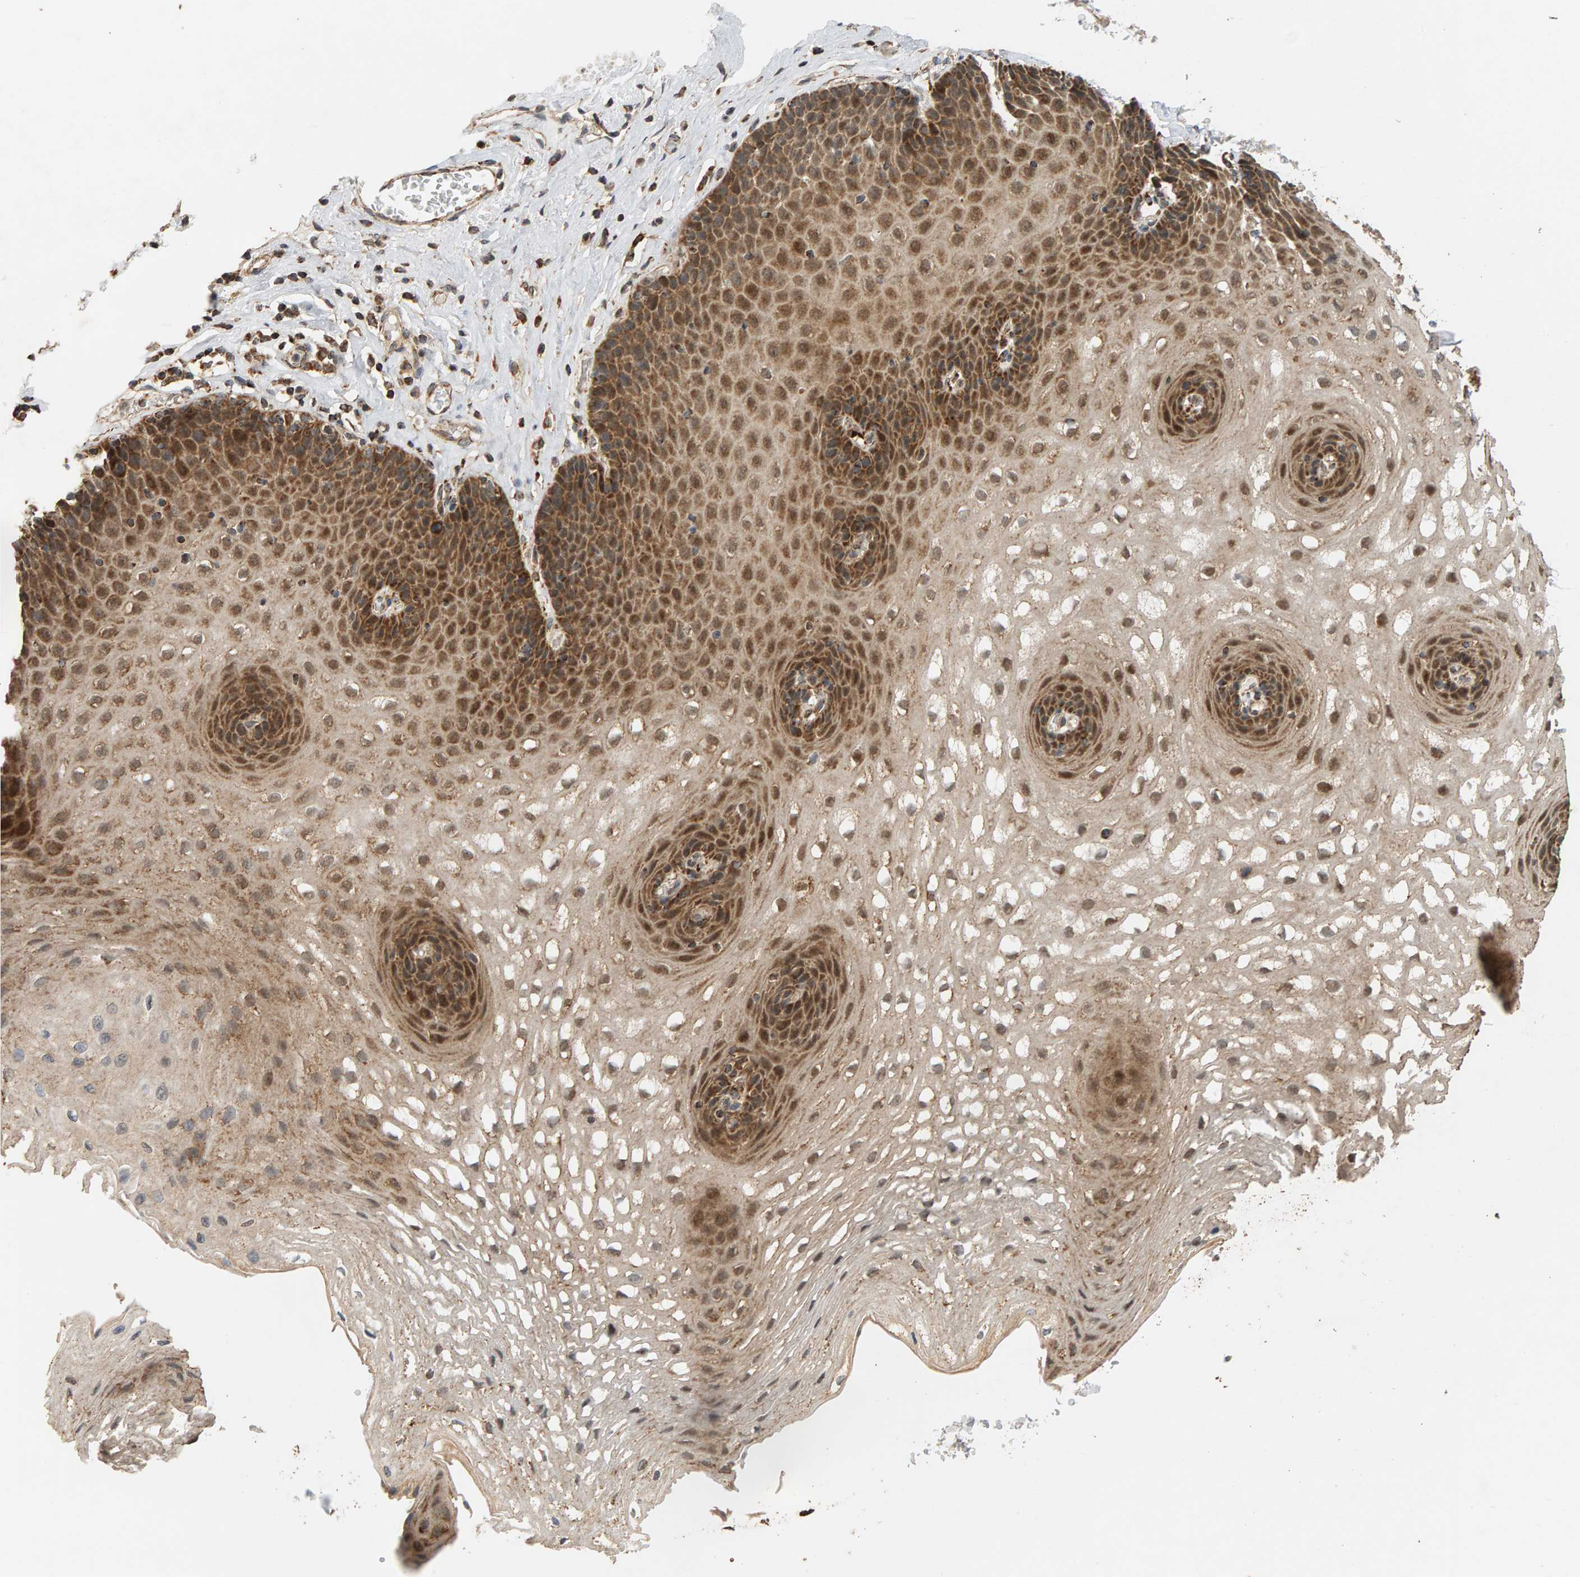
{"staining": {"intensity": "moderate", "quantity": ">75%", "location": "cytoplasmic/membranous"}, "tissue": "esophagus", "cell_type": "Squamous epithelial cells", "image_type": "normal", "snomed": [{"axis": "morphology", "description": "Normal tissue, NOS"}, {"axis": "topography", "description": "Esophagus"}], "caption": "Esophagus was stained to show a protein in brown. There is medium levels of moderate cytoplasmic/membranous expression in approximately >75% of squamous epithelial cells. The protein is shown in brown color, while the nuclei are stained blue.", "gene": "GSTK1", "patient": {"sex": "female", "age": 66}}